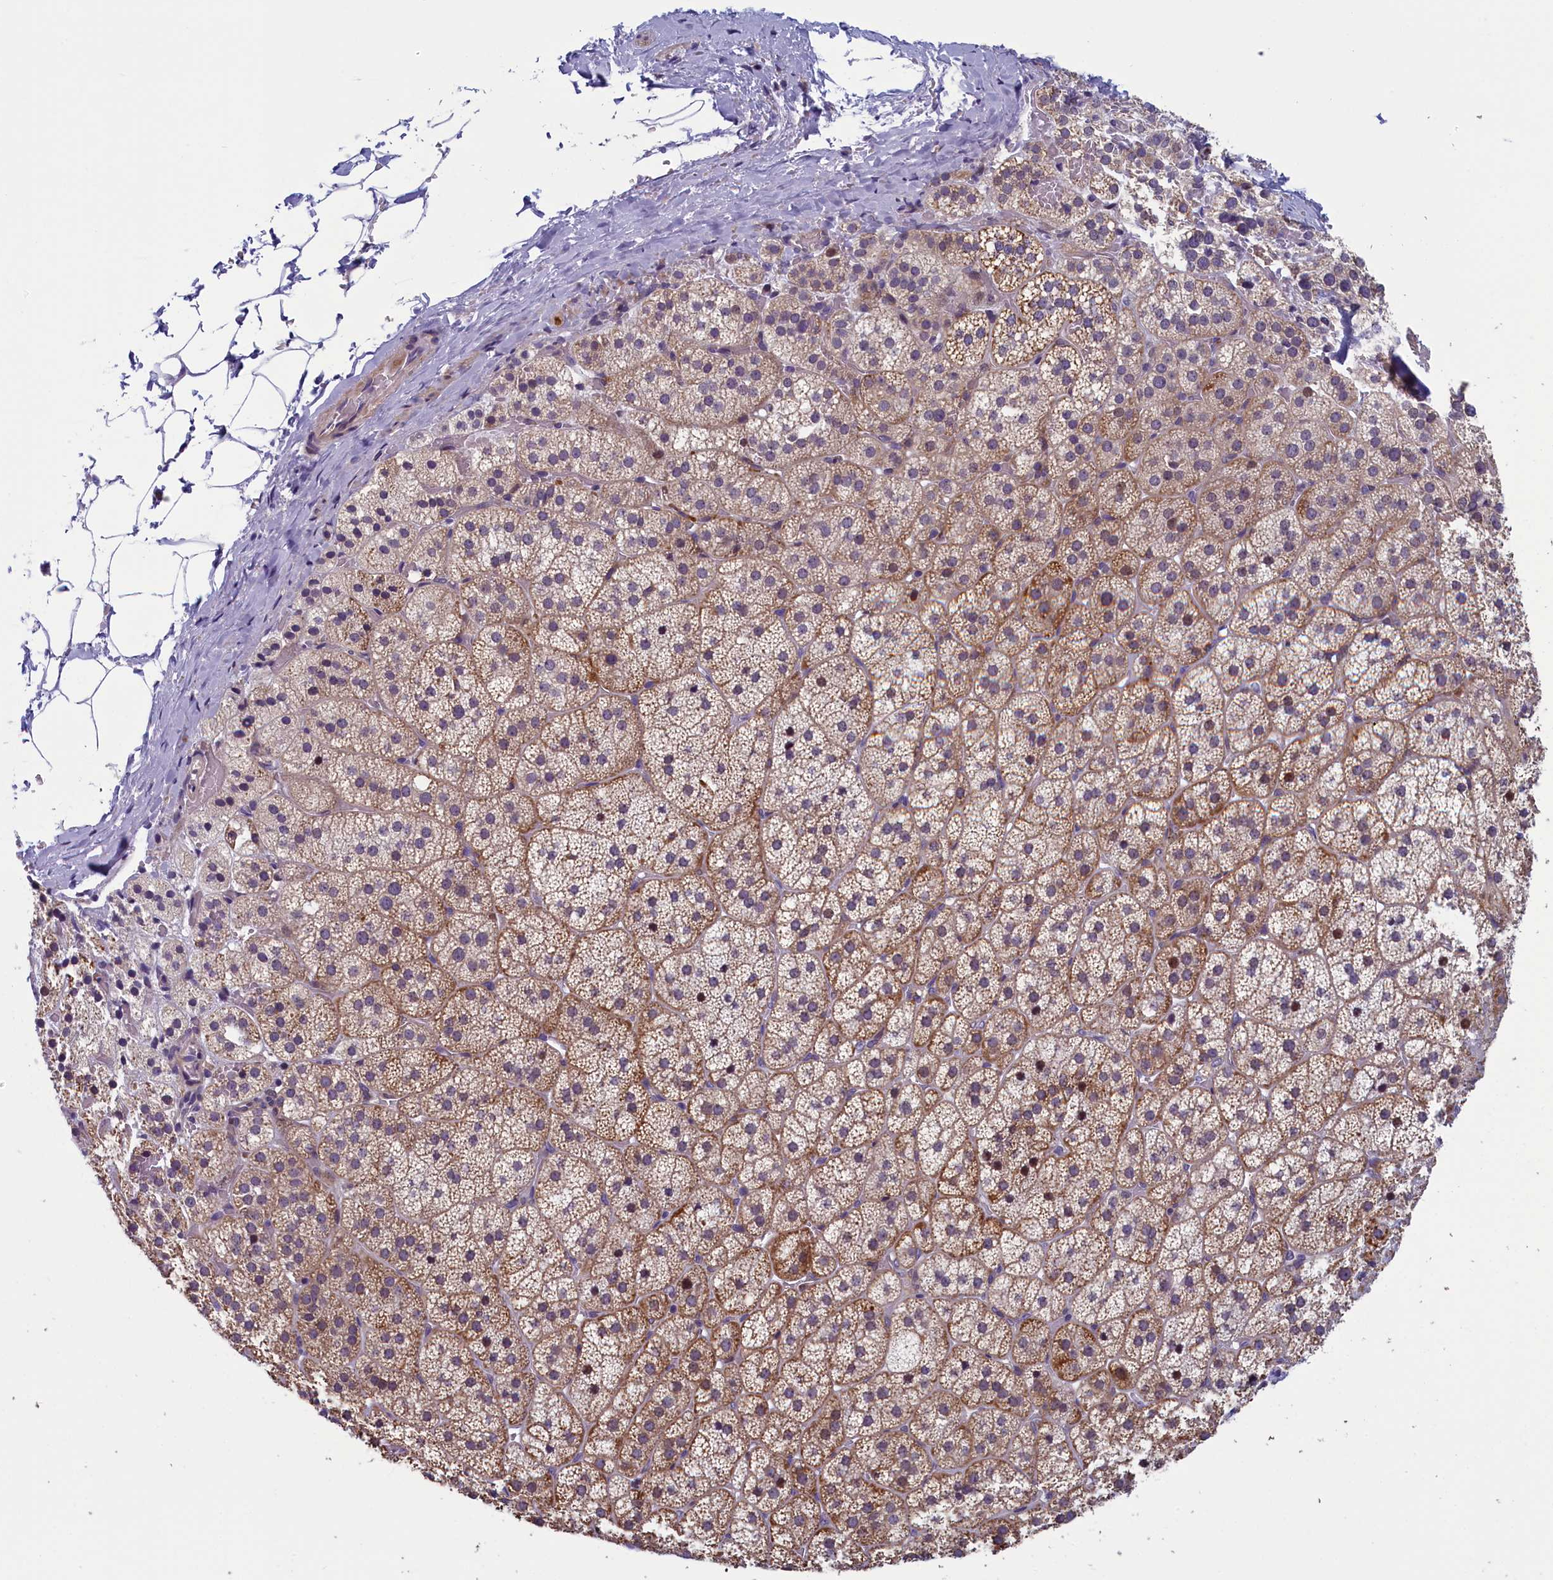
{"staining": {"intensity": "moderate", "quantity": "25%-75%", "location": "cytoplasmic/membranous"}, "tissue": "adrenal gland", "cell_type": "Glandular cells", "image_type": "normal", "snomed": [{"axis": "morphology", "description": "Normal tissue, NOS"}, {"axis": "topography", "description": "Adrenal gland"}], "caption": "The image shows immunohistochemical staining of benign adrenal gland. There is moderate cytoplasmic/membranous staining is present in approximately 25%-75% of glandular cells. (DAB (3,3'-diaminobenzidine) IHC with brightfield microscopy, high magnification).", "gene": "ANKRD39", "patient": {"sex": "female", "age": 44}}